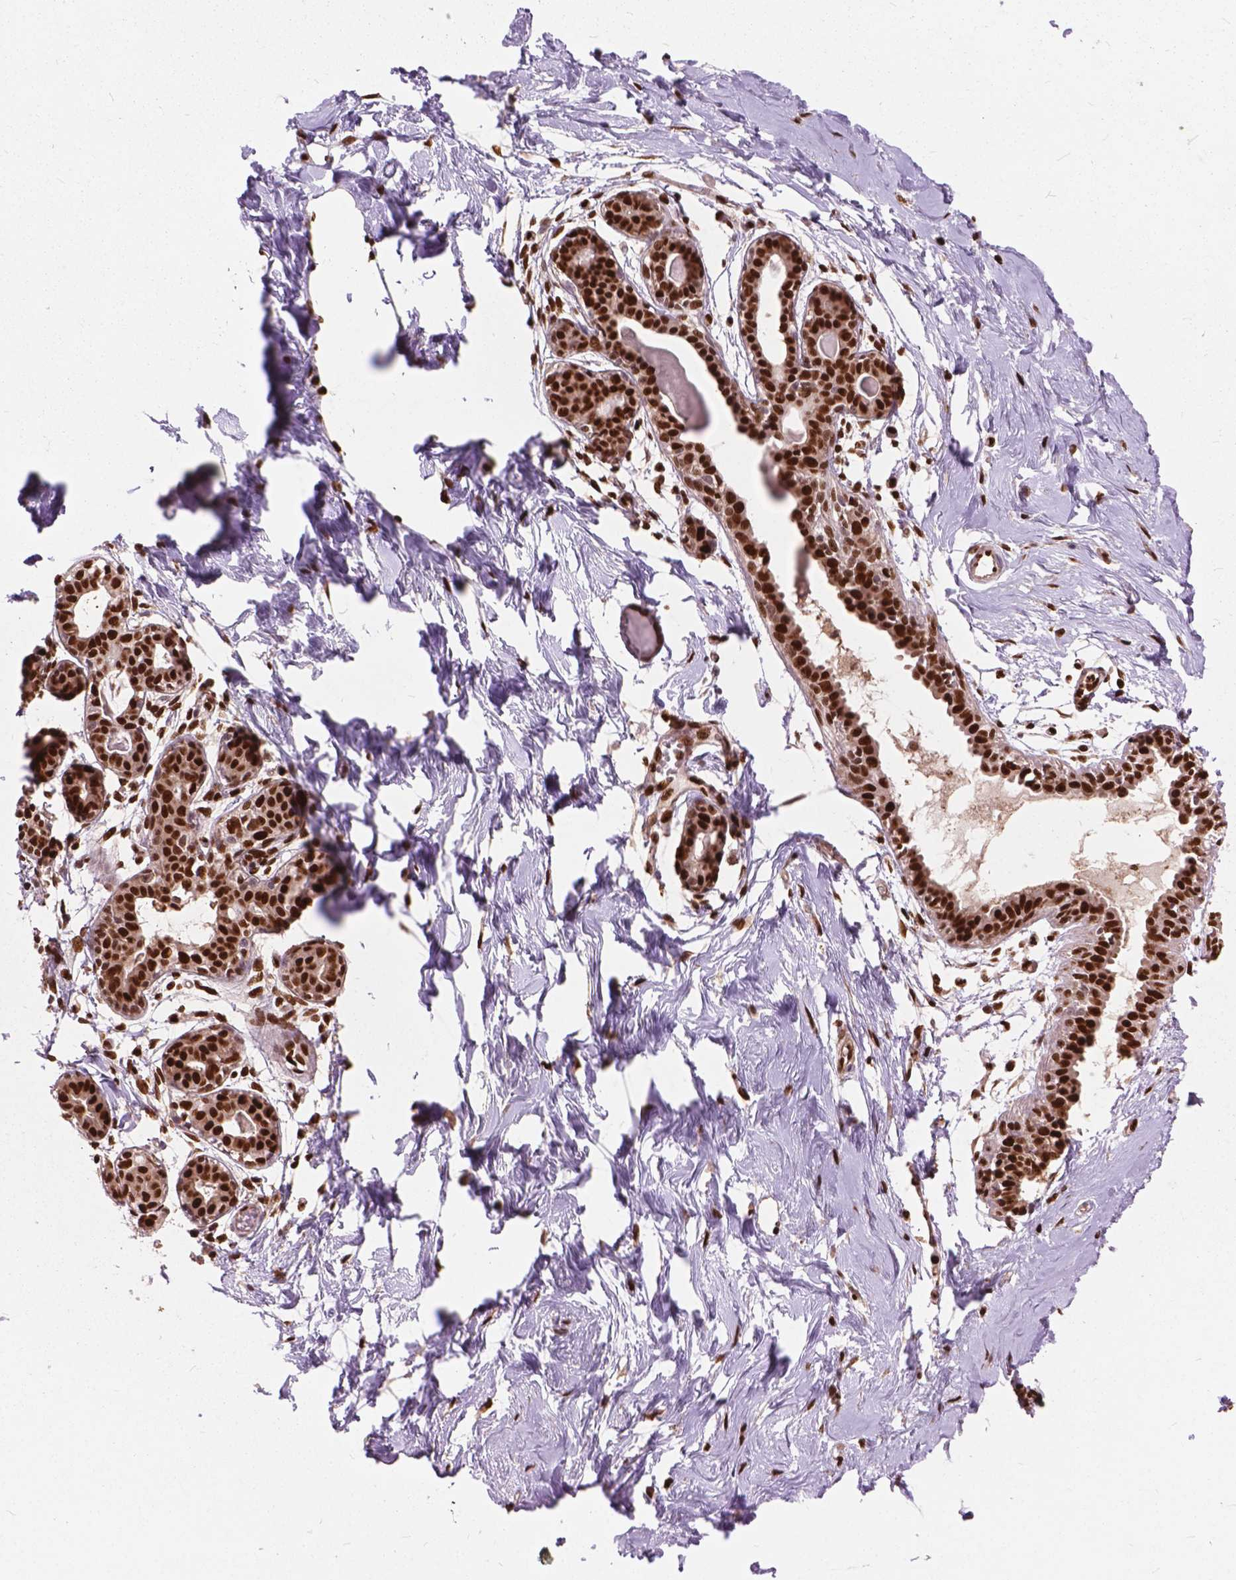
{"staining": {"intensity": "strong", "quantity": ">75%", "location": "nuclear"}, "tissue": "breast", "cell_type": "Adipocytes", "image_type": "normal", "snomed": [{"axis": "morphology", "description": "Normal tissue, NOS"}, {"axis": "topography", "description": "Breast"}], "caption": "Unremarkable breast displays strong nuclear expression in approximately >75% of adipocytes (DAB IHC with brightfield microscopy, high magnification)..", "gene": "ANP32A", "patient": {"sex": "female", "age": 45}}